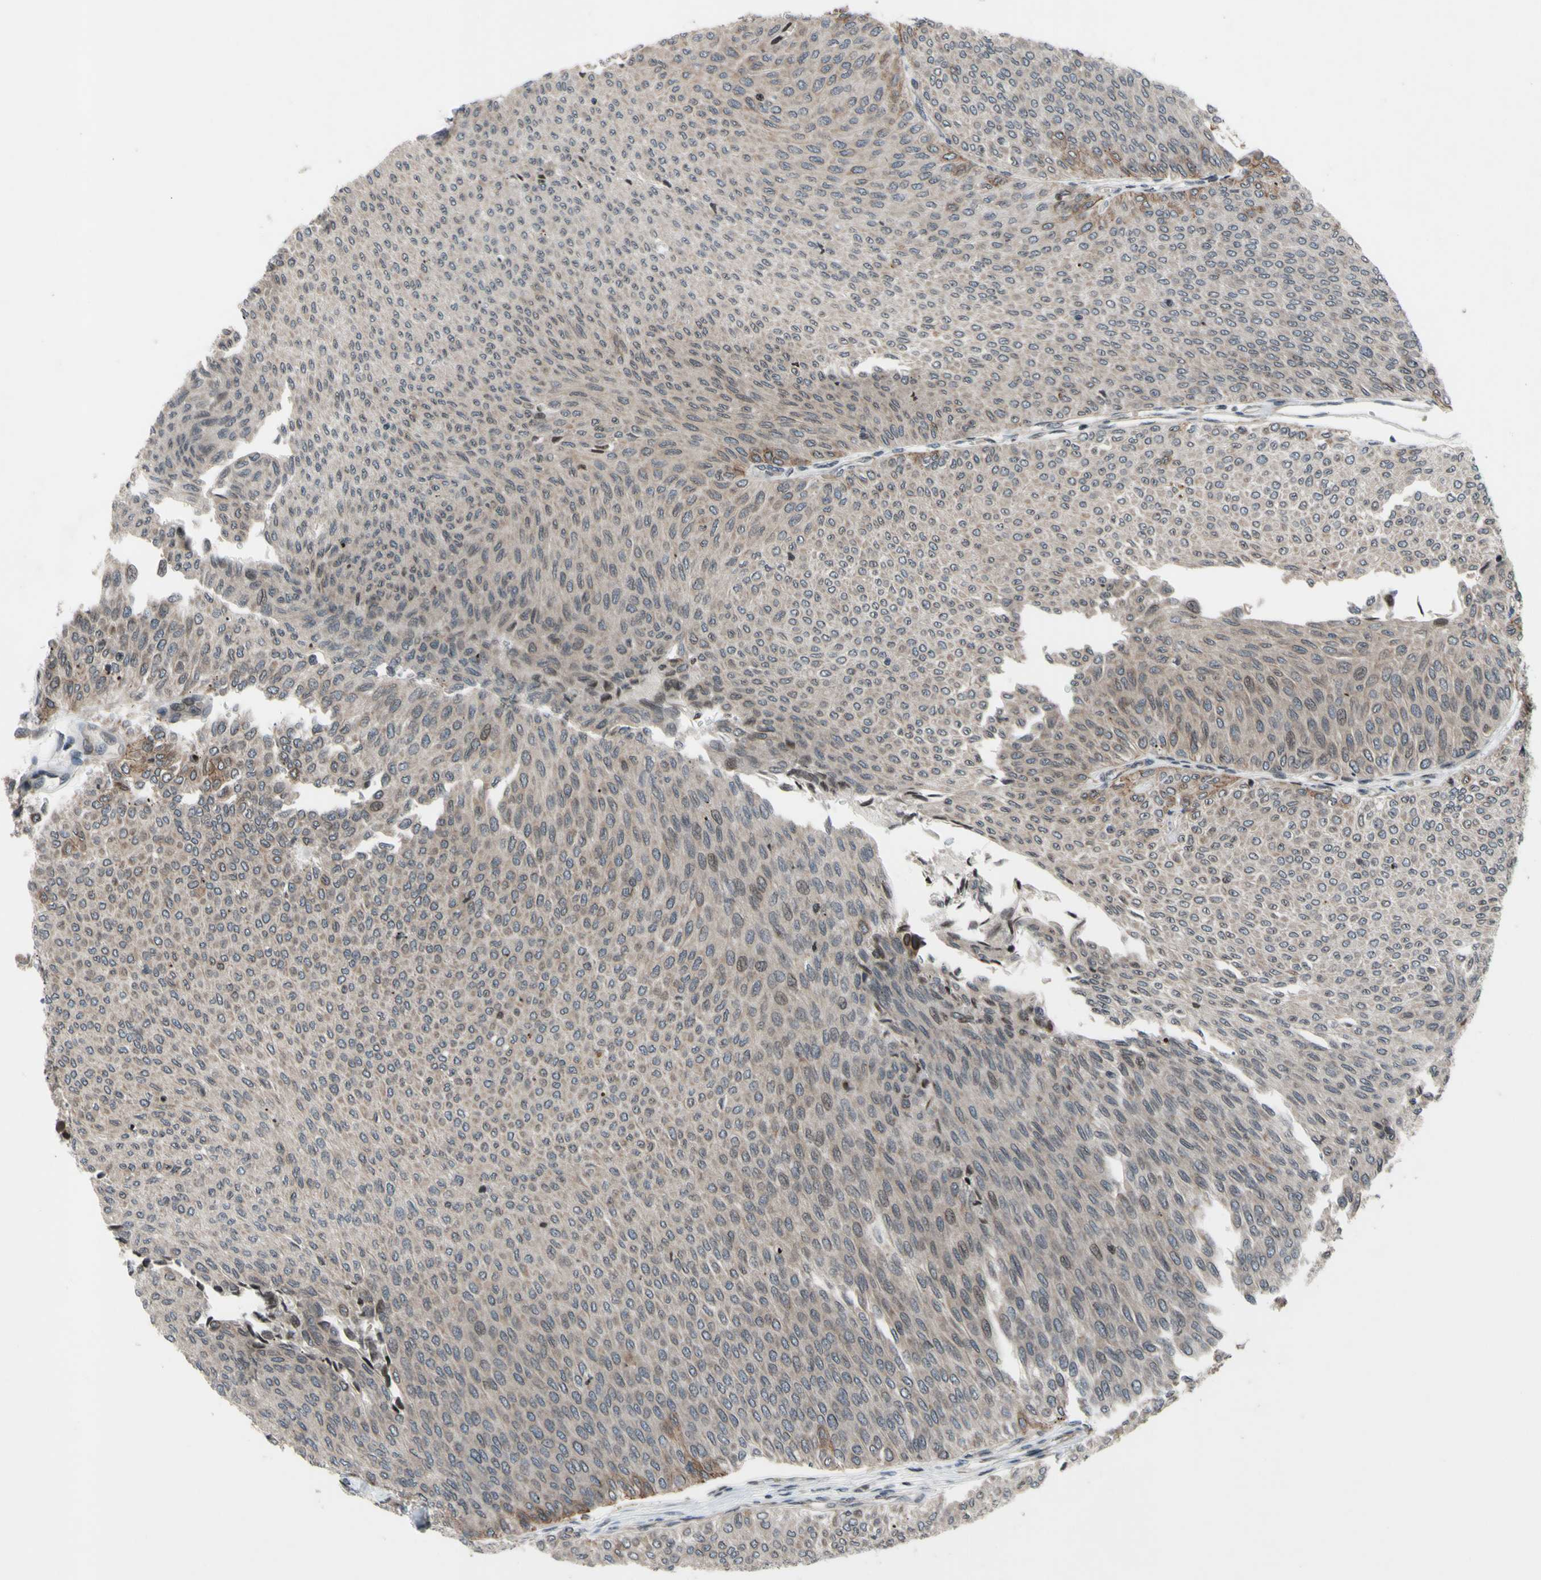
{"staining": {"intensity": "negative", "quantity": "none", "location": "none"}, "tissue": "urothelial cancer", "cell_type": "Tumor cells", "image_type": "cancer", "snomed": [{"axis": "morphology", "description": "Urothelial carcinoma, Low grade"}, {"axis": "topography", "description": "Urinary bladder"}], "caption": "Urothelial cancer was stained to show a protein in brown. There is no significant positivity in tumor cells.", "gene": "XPO1", "patient": {"sex": "male", "age": 78}}